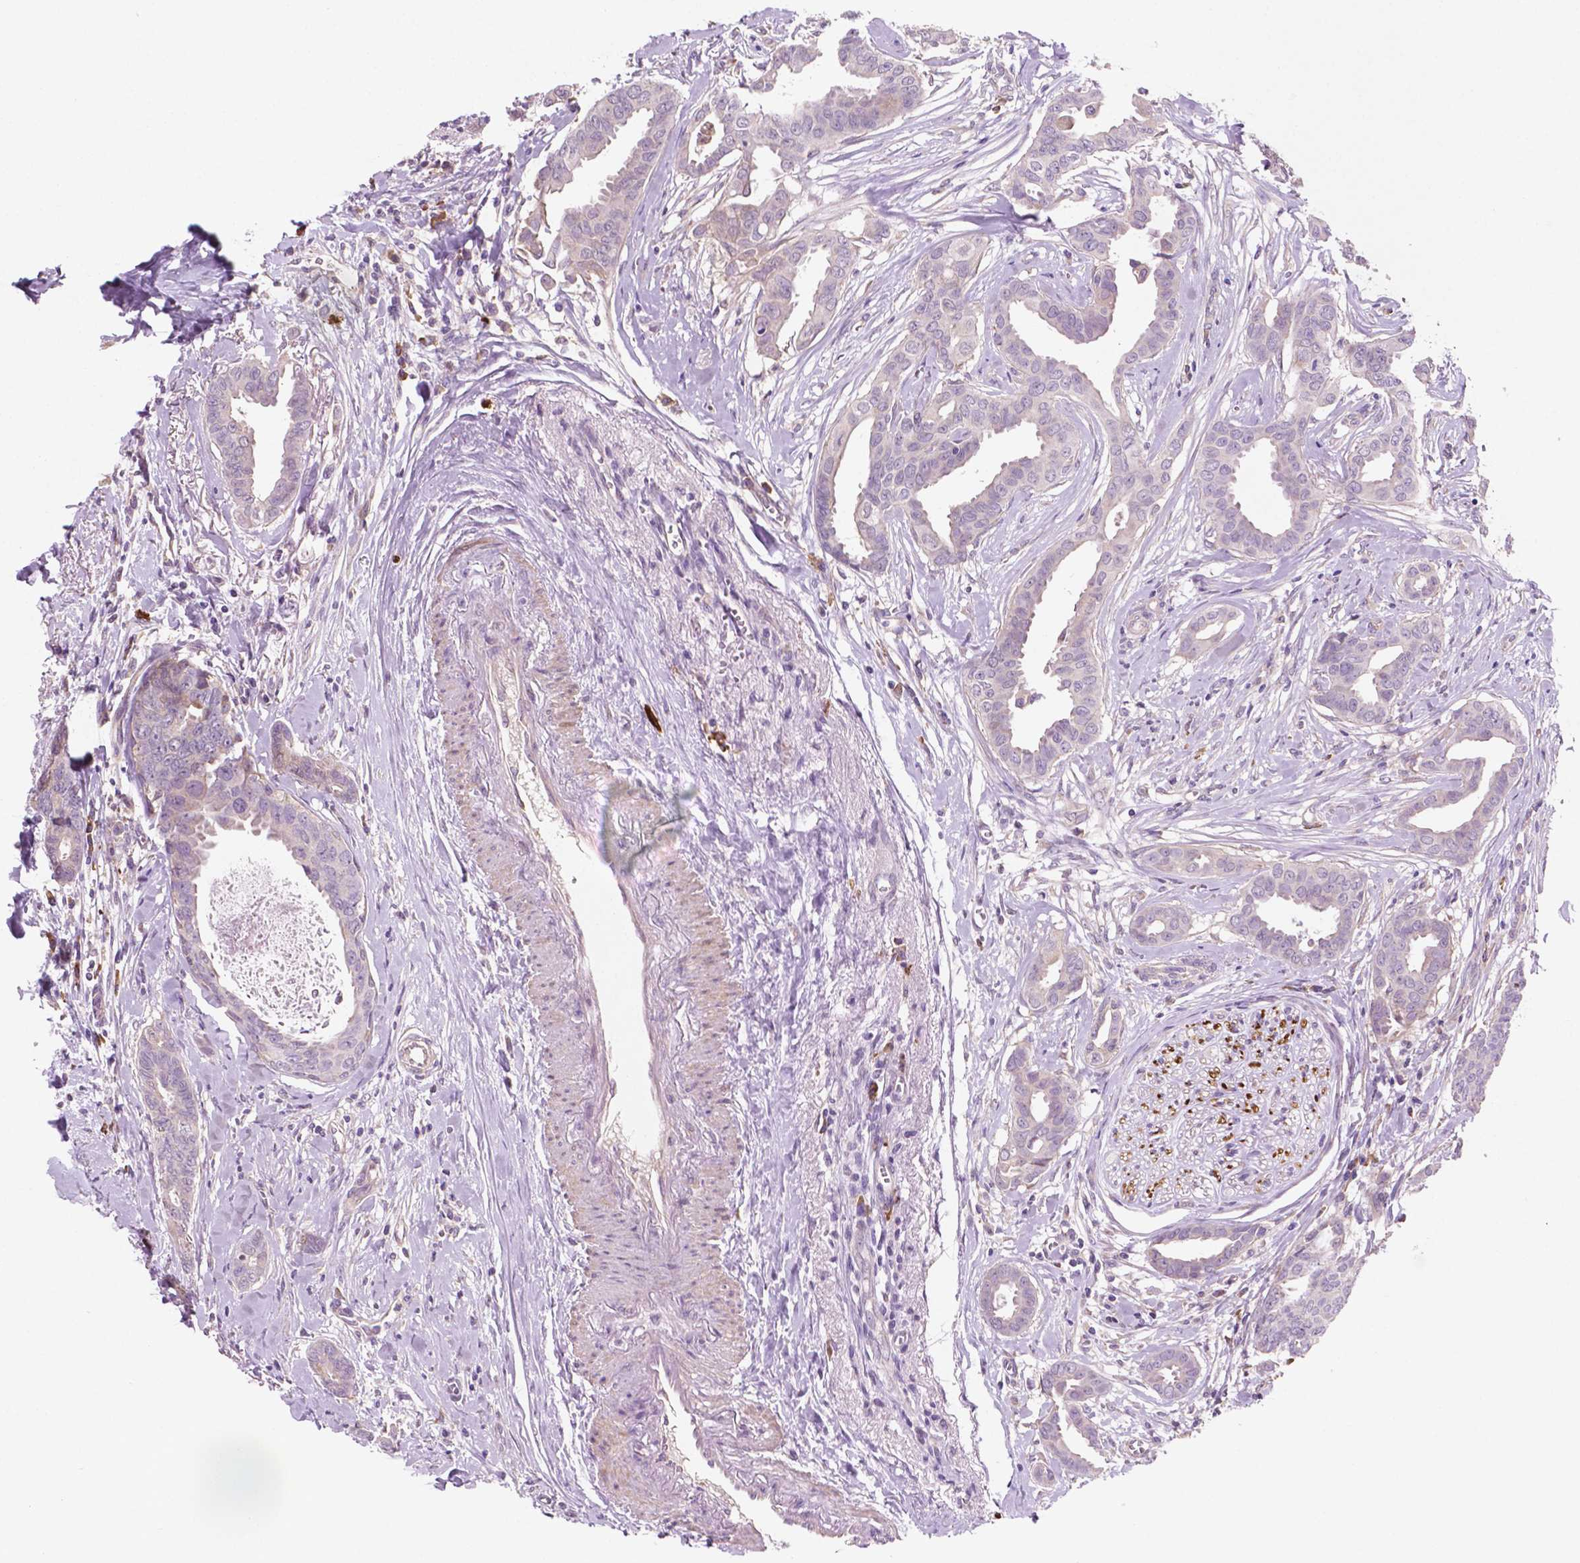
{"staining": {"intensity": "negative", "quantity": "none", "location": "none"}, "tissue": "breast cancer", "cell_type": "Tumor cells", "image_type": "cancer", "snomed": [{"axis": "morphology", "description": "Duct carcinoma"}, {"axis": "topography", "description": "Breast"}], "caption": "There is no significant expression in tumor cells of breast cancer. (Stains: DAB (3,3'-diaminobenzidine) immunohistochemistry with hematoxylin counter stain, Microscopy: brightfield microscopy at high magnification).", "gene": "LRP1B", "patient": {"sex": "female", "age": 45}}